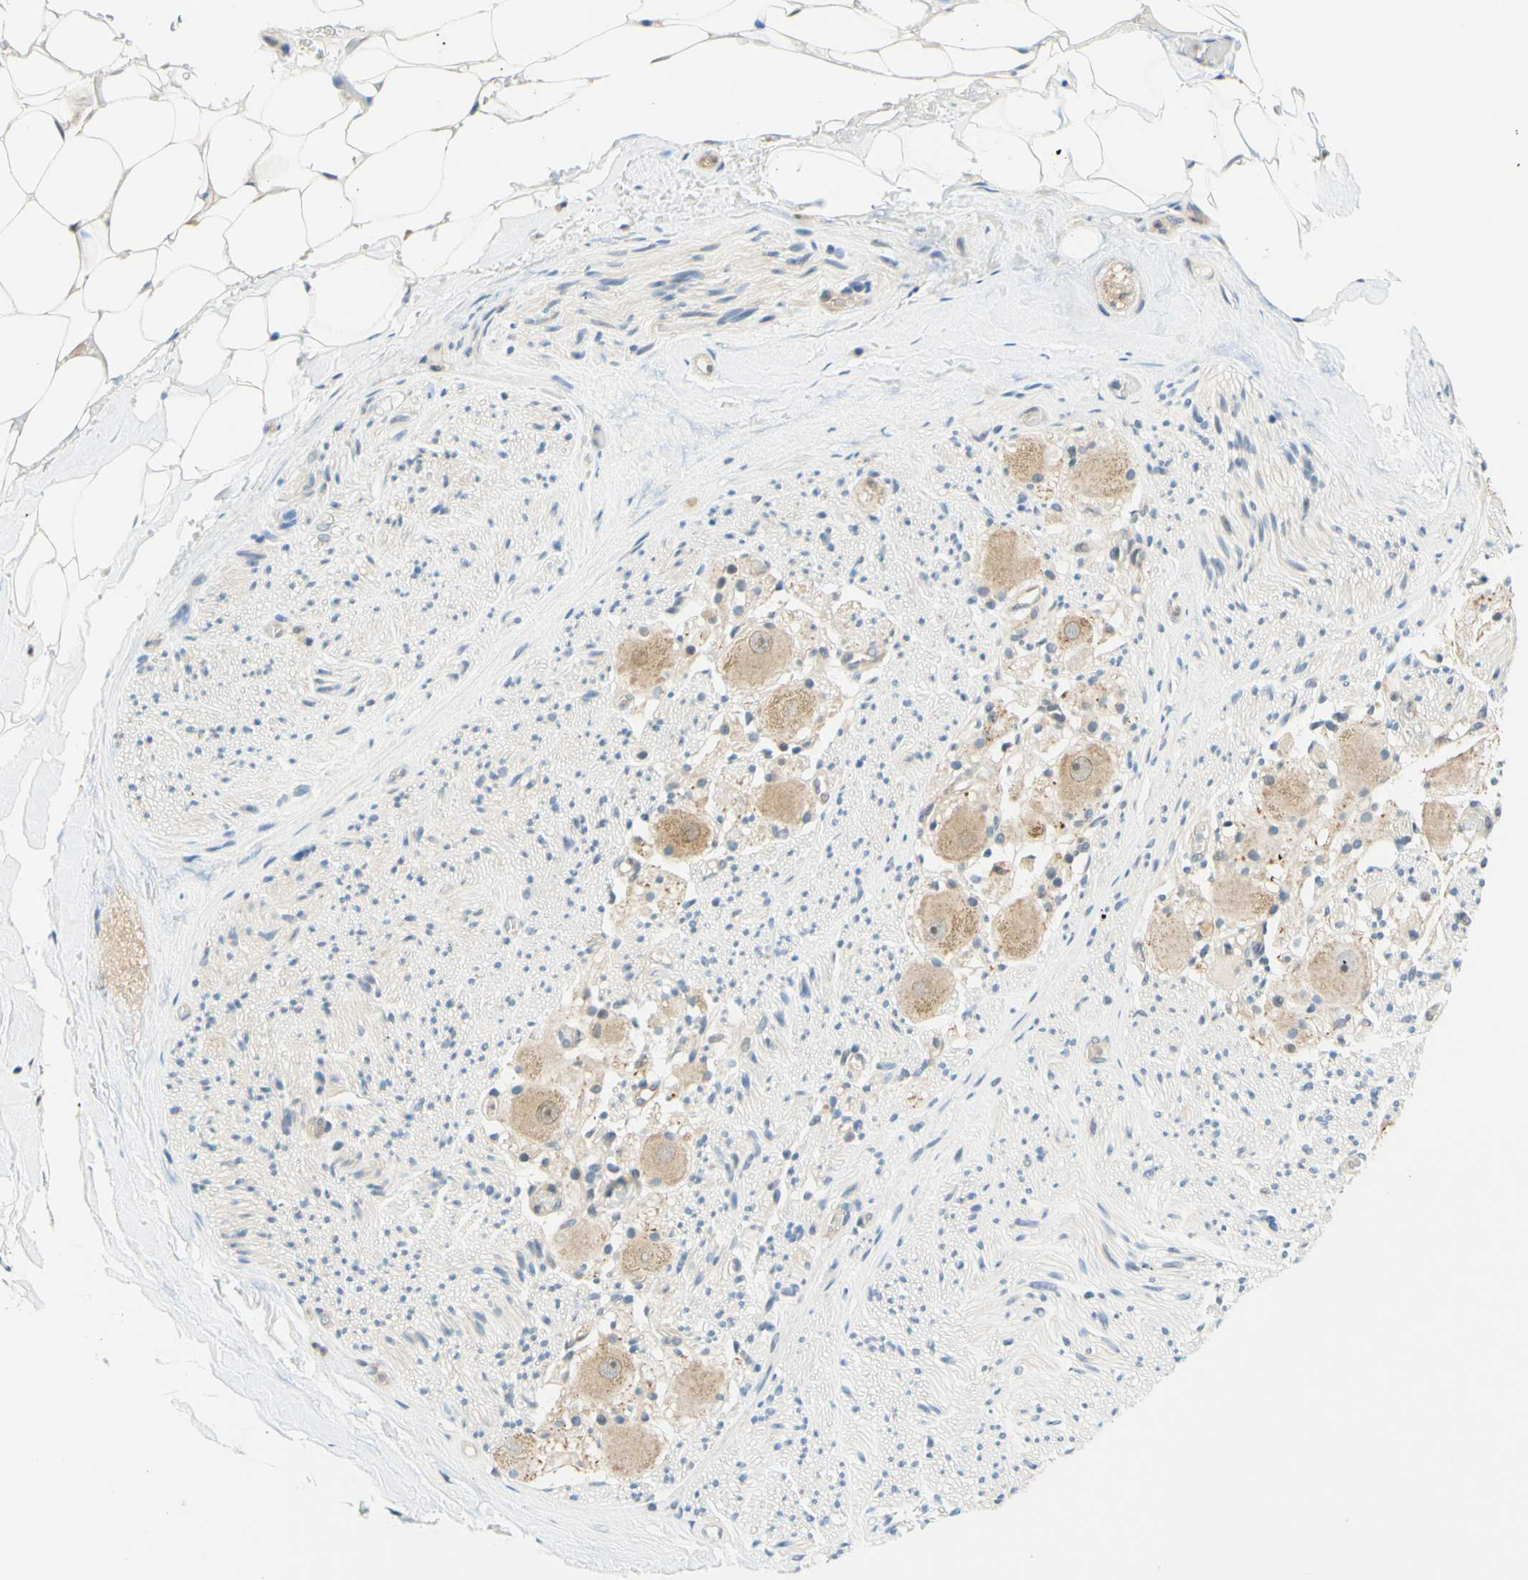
{"staining": {"intensity": "negative", "quantity": "none", "location": "none"}, "tissue": "adipose tissue", "cell_type": "Adipocytes", "image_type": "normal", "snomed": [{"axis": "morphology", "description": "Normal tissue, NOS"}, {"axis": "topography", "description": "Peripheral nerve tissue"}], "caption": "Immunohistochemistry micrograph of normal human adipose tissue stained for a protein (brown), which reveals no positivity in adipocytes.", "gene": "C2CD2L", "patient": {"sex": "male", "age": 70}}